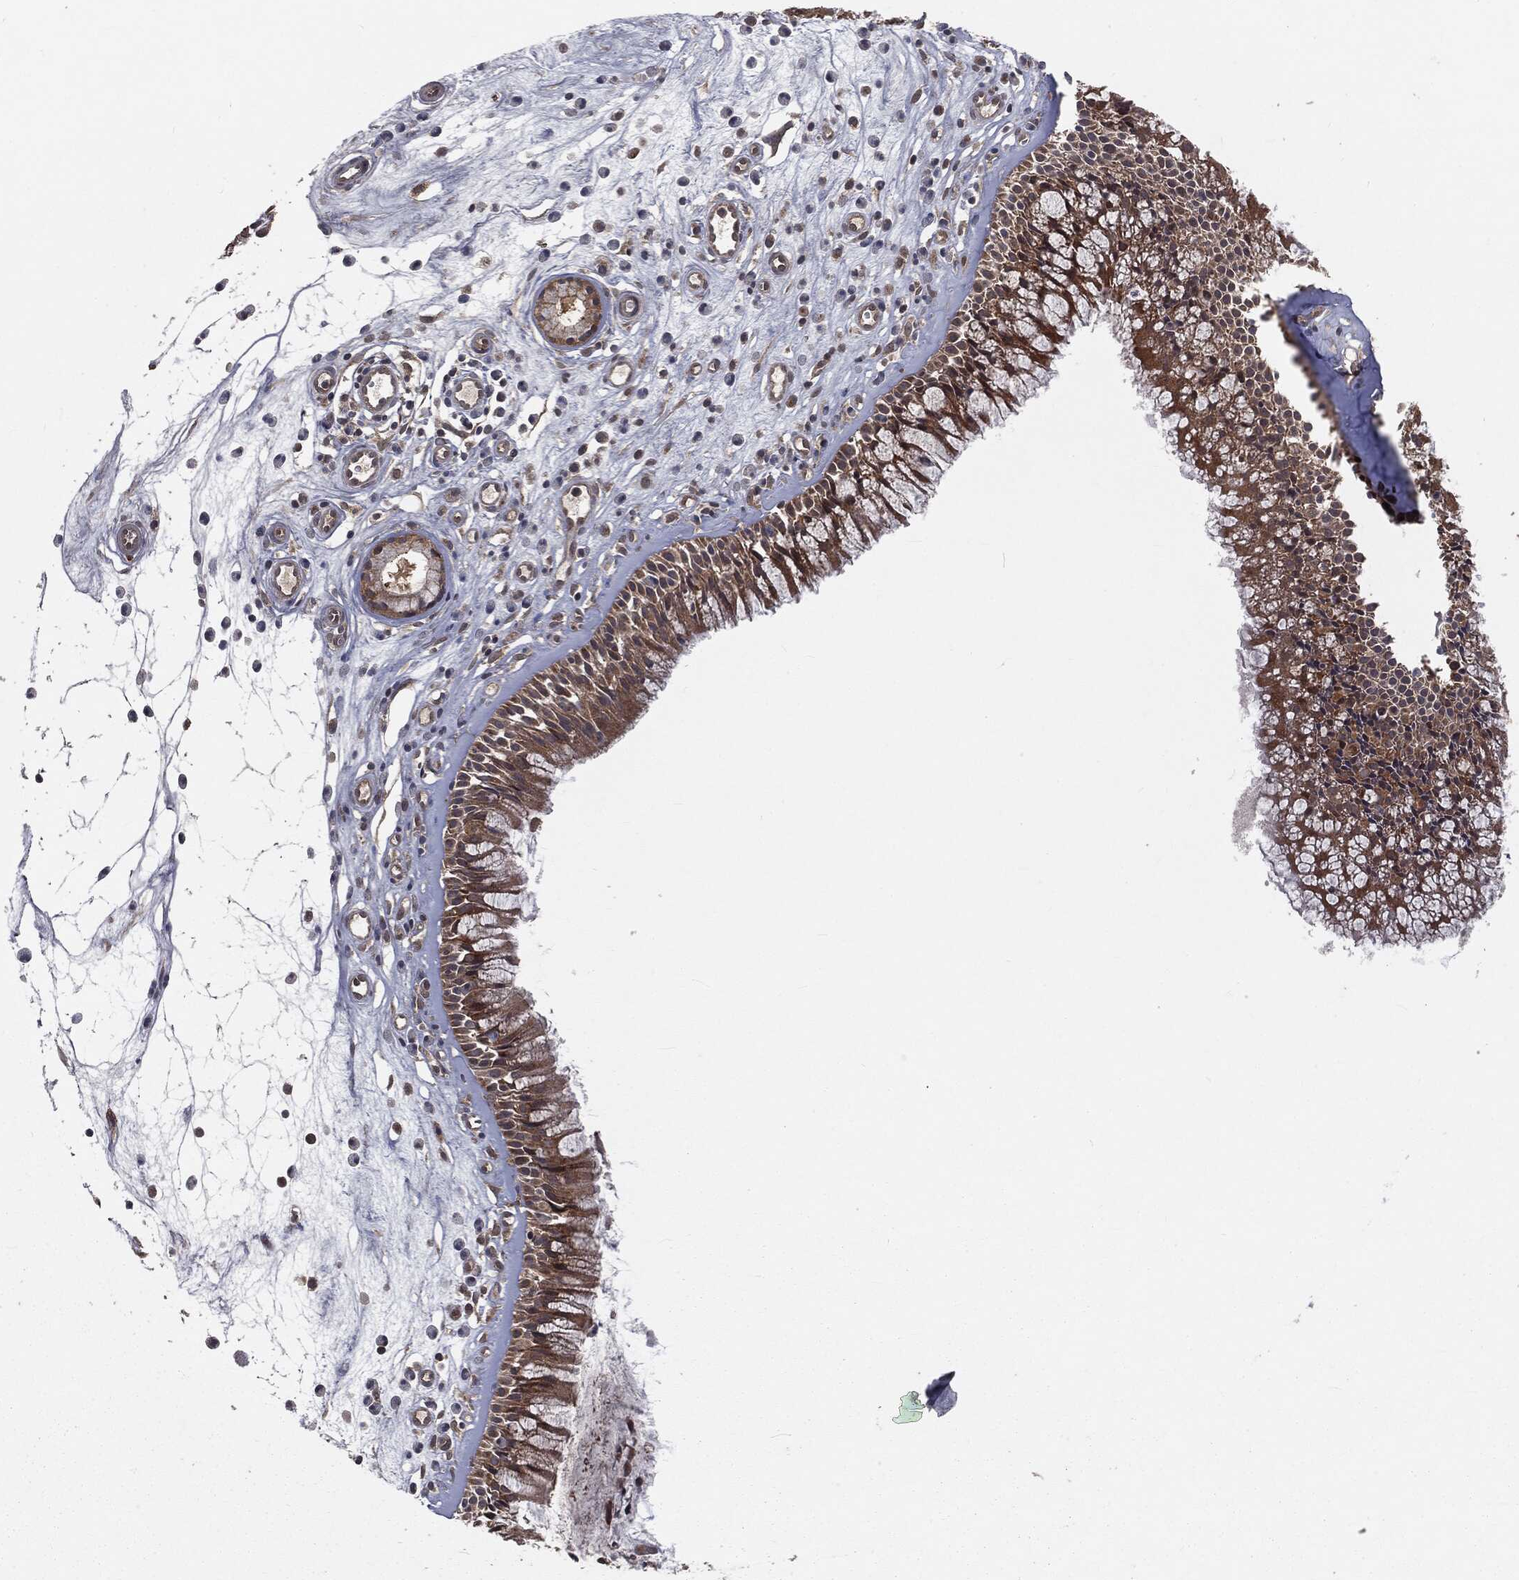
{"staining": {"intensity": "moderate", "quantity": ">75%", "location": "cytoplasmic/membranous"}, "tissue": "nasopharynx", "cell_type": "Respiratory epithelial cells", "image_type": "normal", "snomed": [{"axis": "morphology", "description": "Normal tissue, NOS"}, {"axis": "topography", "description": "Nasopharynx"}], "caption": "This image shows immunohistochemistry staining of normal human nasopharynx, with medium moderate cytoplasmic/membranous expression in about >75% of respiratory epithelial cells.", "gene": "FBXO7", "patient": {"sex": "male", "age": 57}}